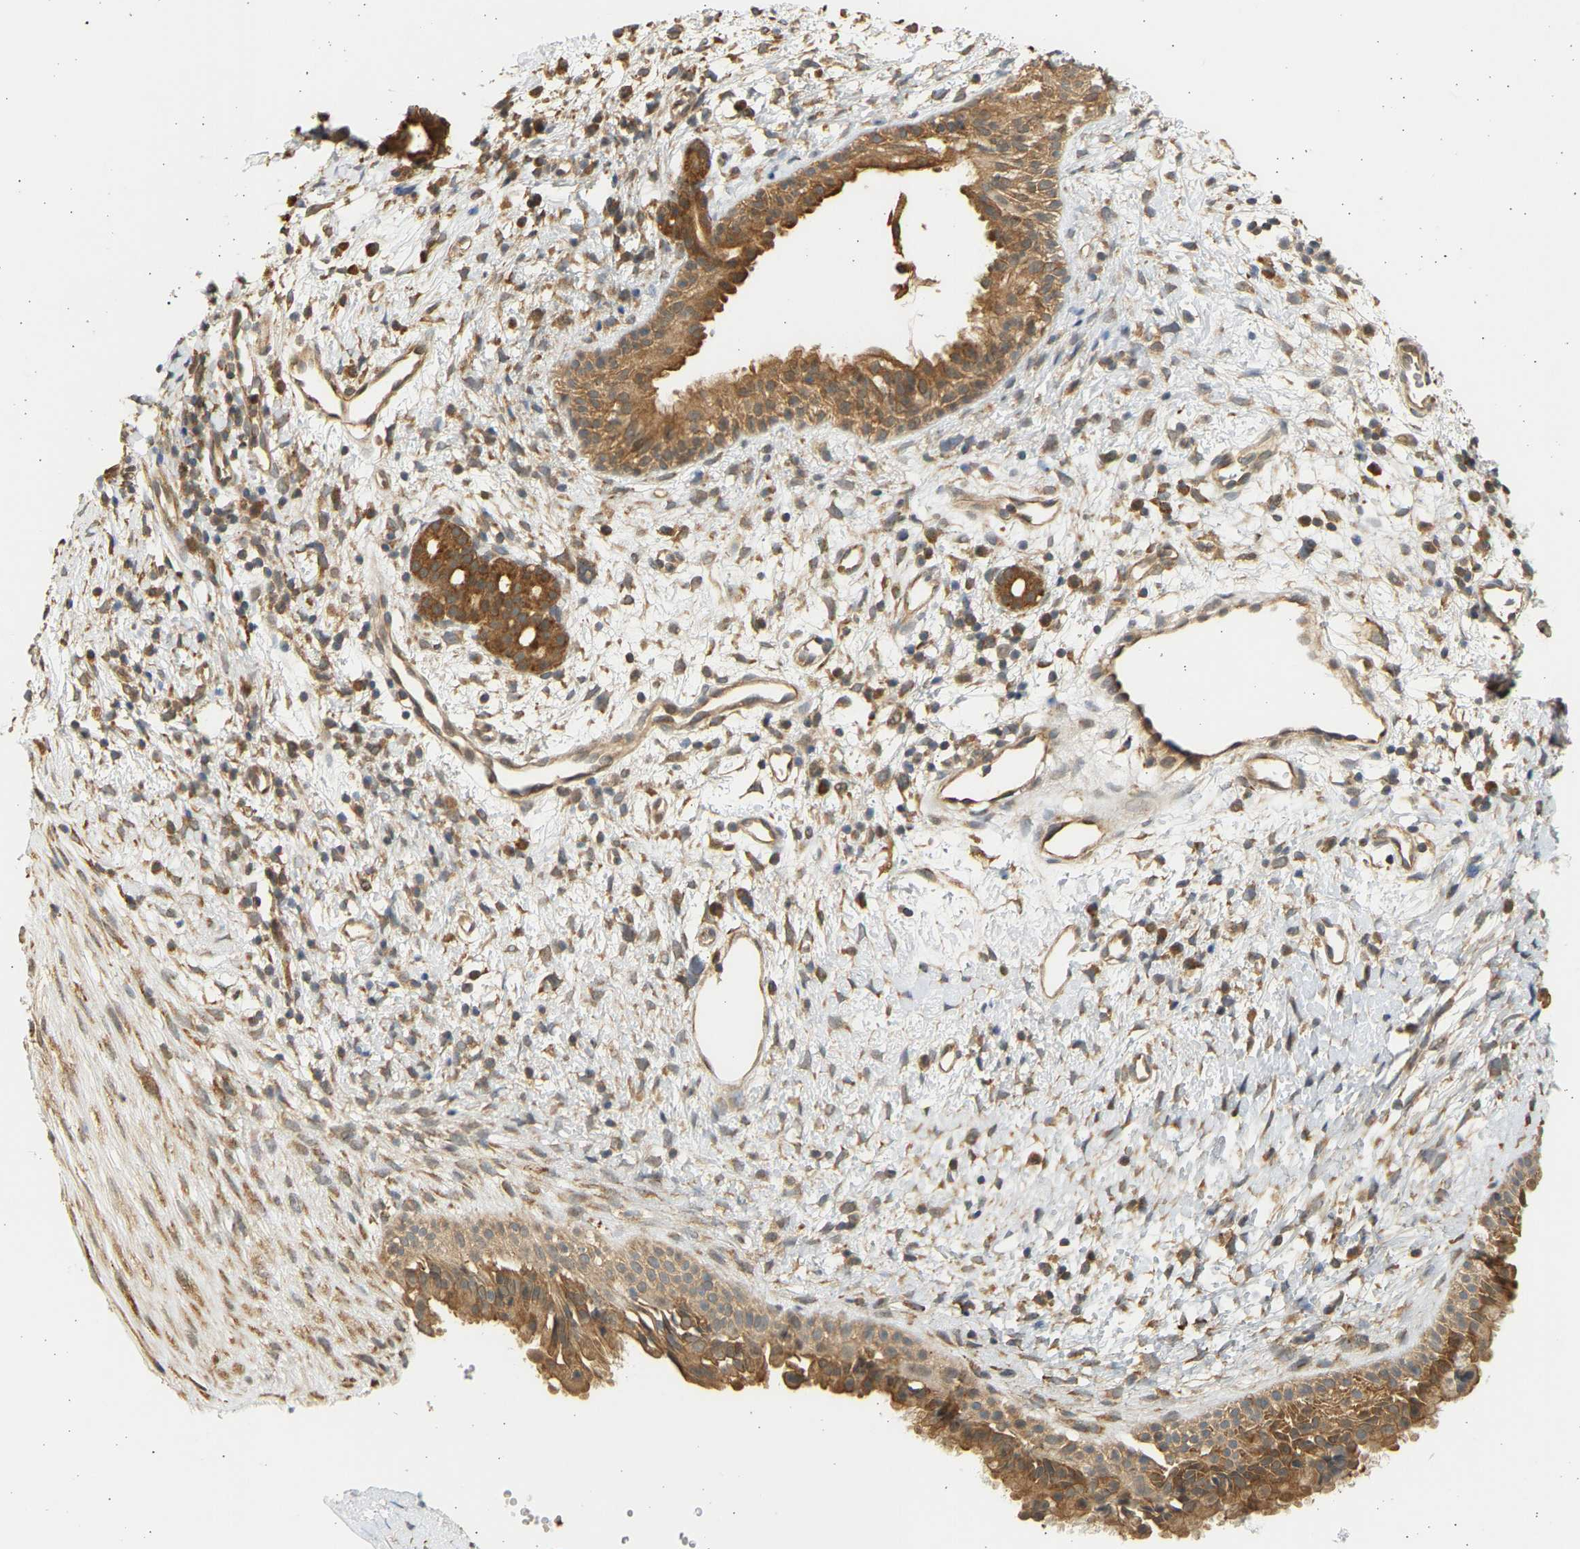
{"staining": {"intensity": "moderate", "quantity": ">75%", "location": "cytoplasmic/membranous"}, "tissue": "nasopharynx", "cell_type": "Respiratory epithelial cells", "image_type": "normal", "snomed": [{"axis": "morphology", "description": "Normal tissue, NOS"}, {"axis": "topography", "description": "Nasopharynx"}], "caption": "Respiratory epithelial cells show medium levels of moderate cytoplasmic/membranous expression in approximately >75% of cells in benign human nasopharynx.", "gene": "B4GALT6", "patient": {"sex": "male", "age": 22}}